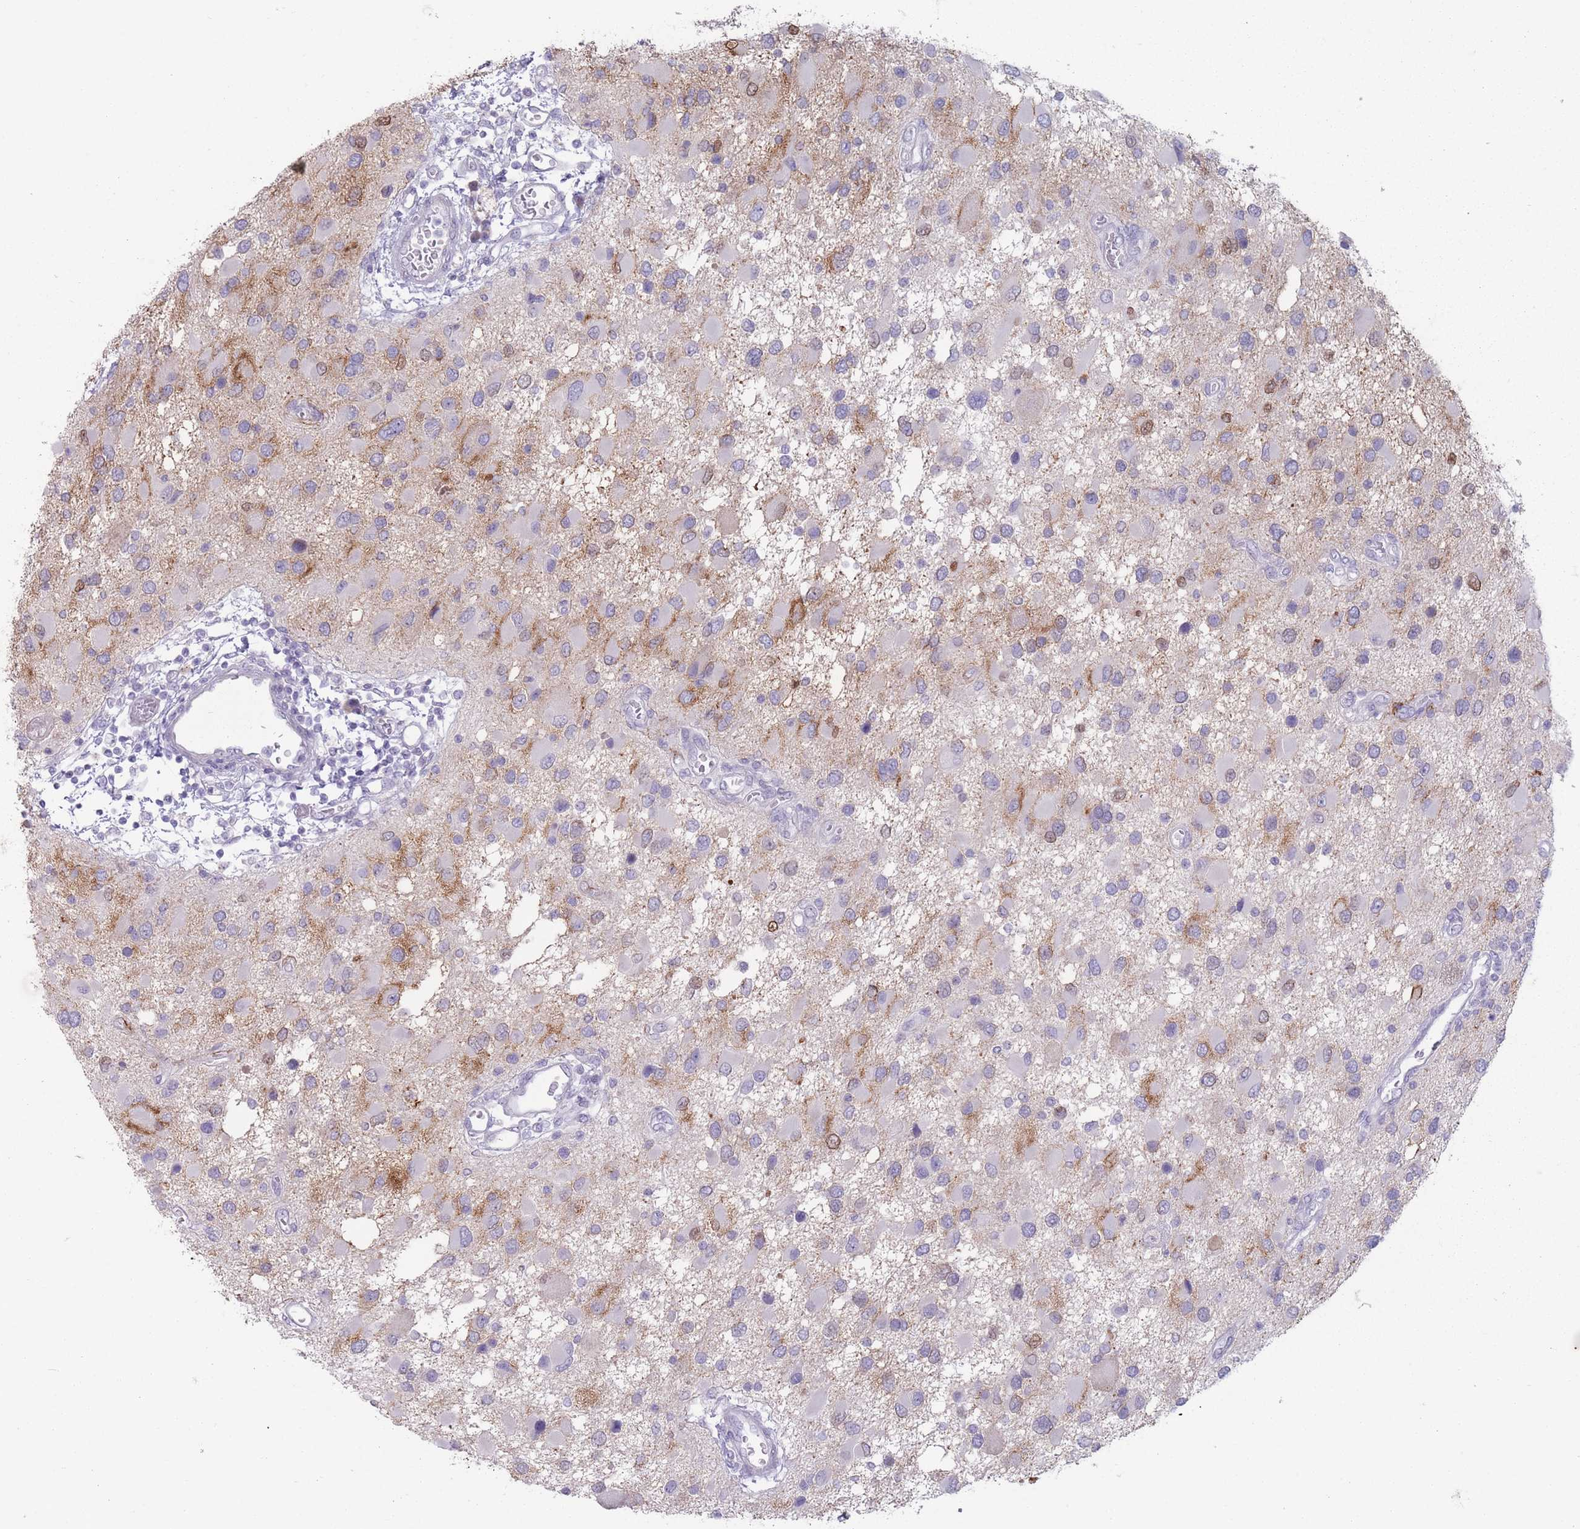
{"staining": {"intensity": "moderate", "quantity": "<25%", "location": "cytoplasmic/membranous"}, "tissue": "glioma", "cell_type": "Tumor cells", "image_type": "cancer", "snomed": [{"axis": "morphology", "description": "Glioma, malignant, High grade"}, {"axis": "topography", "description": "Brain"}], "caption": "Moderate cytoplasmic/membranous protein positivity is seen in approximately <25% of tumor cells in glioma.", "gene": "PAIP2B", "patient": {"sex": "male", "age": 53}}